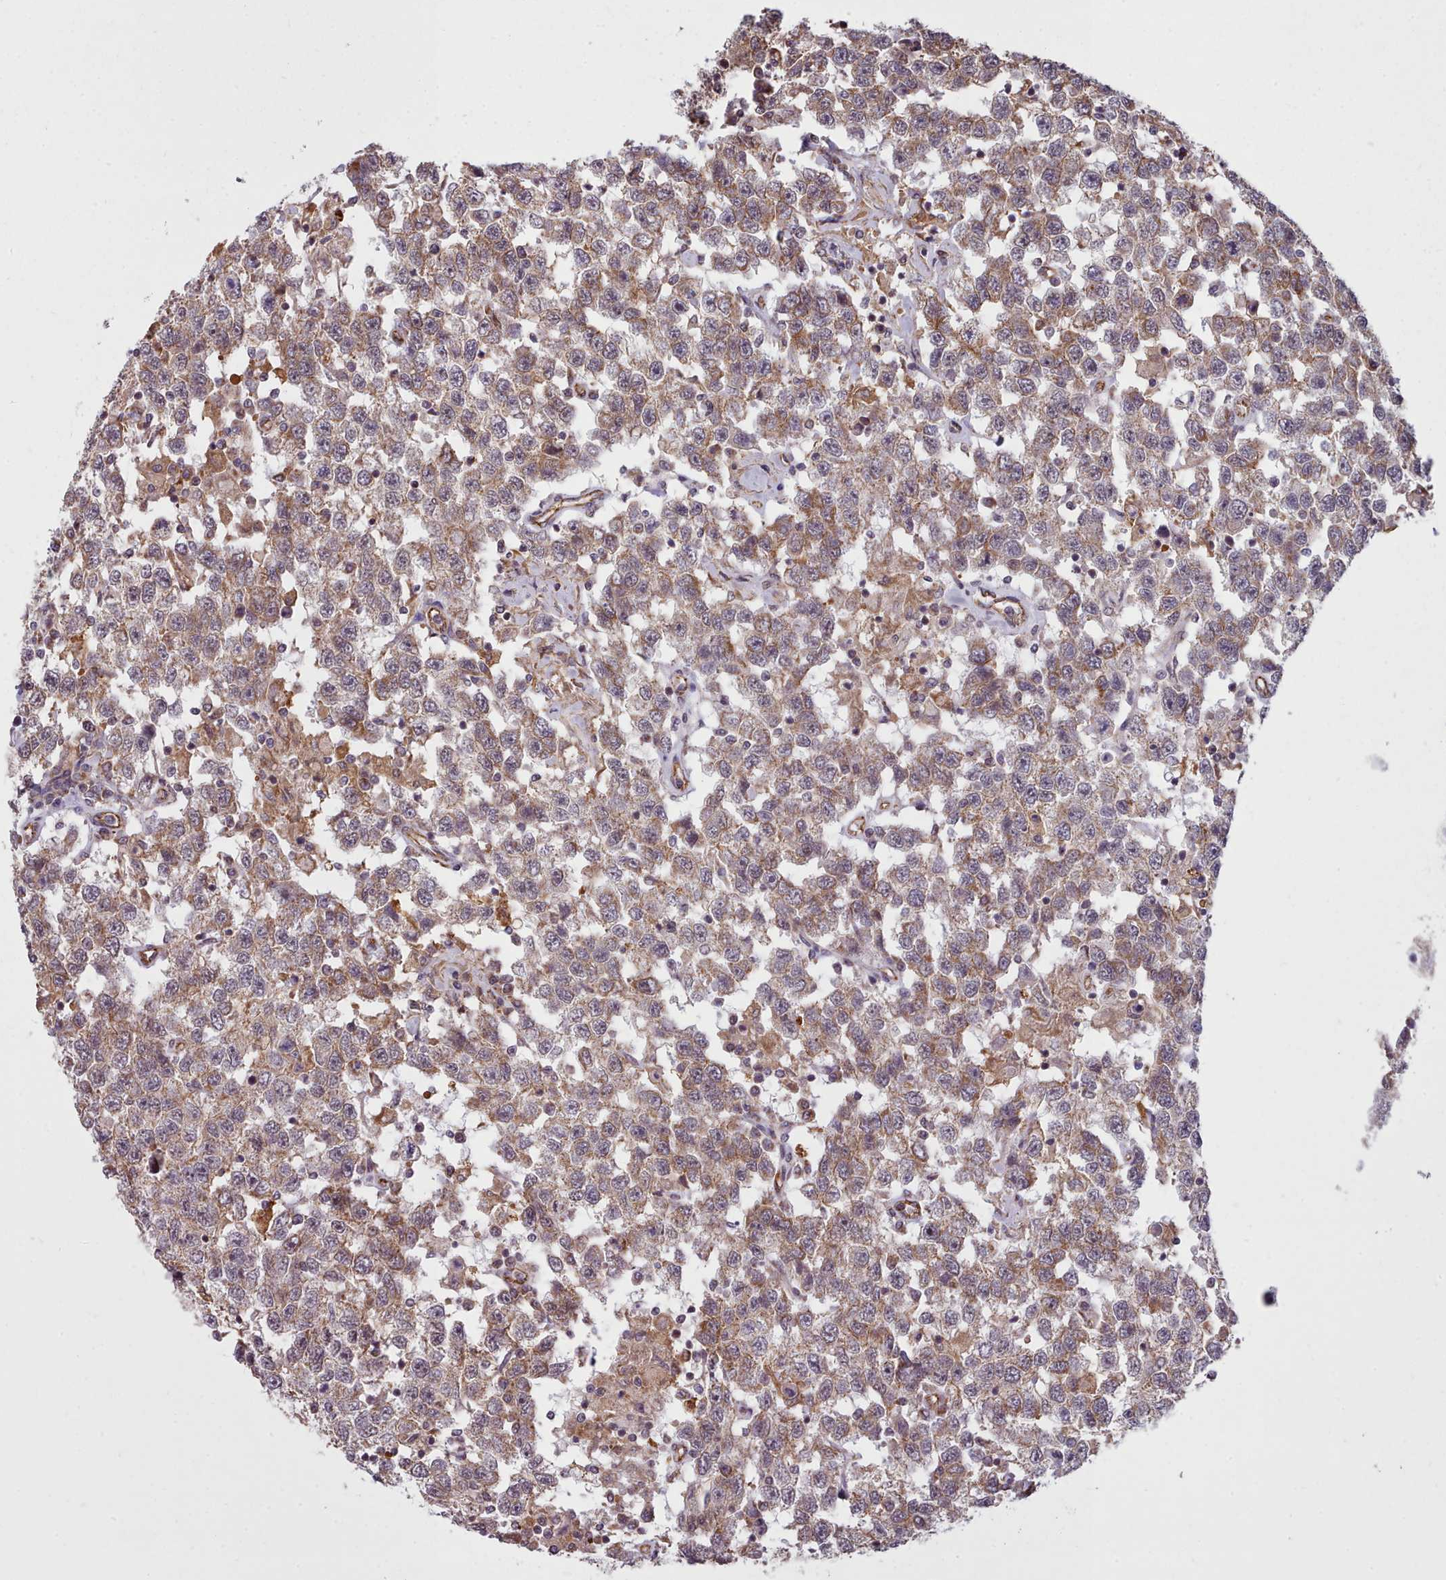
{"staining": {"intensity": "weak", "quantity": ">75%", "location": "cytoplasmic/membranous"}, "tissue": "testis cancer", "cell_type": "Tumor cells", "image_type": "cancer", "snomed": [{"axis": "morphology", "description": "Seminoma, NOS"}, {"axis": "topography", "description": "Testis"}], "caption": "The micrograph demonstrates immunohistochemical staining of testis seminoma. There is weak cytoplasmic/membranous positivity is identified in approximately >75% of tumor cells.", "gene": "MRPL46", "patient": {"sex": "male", "age": 41}}